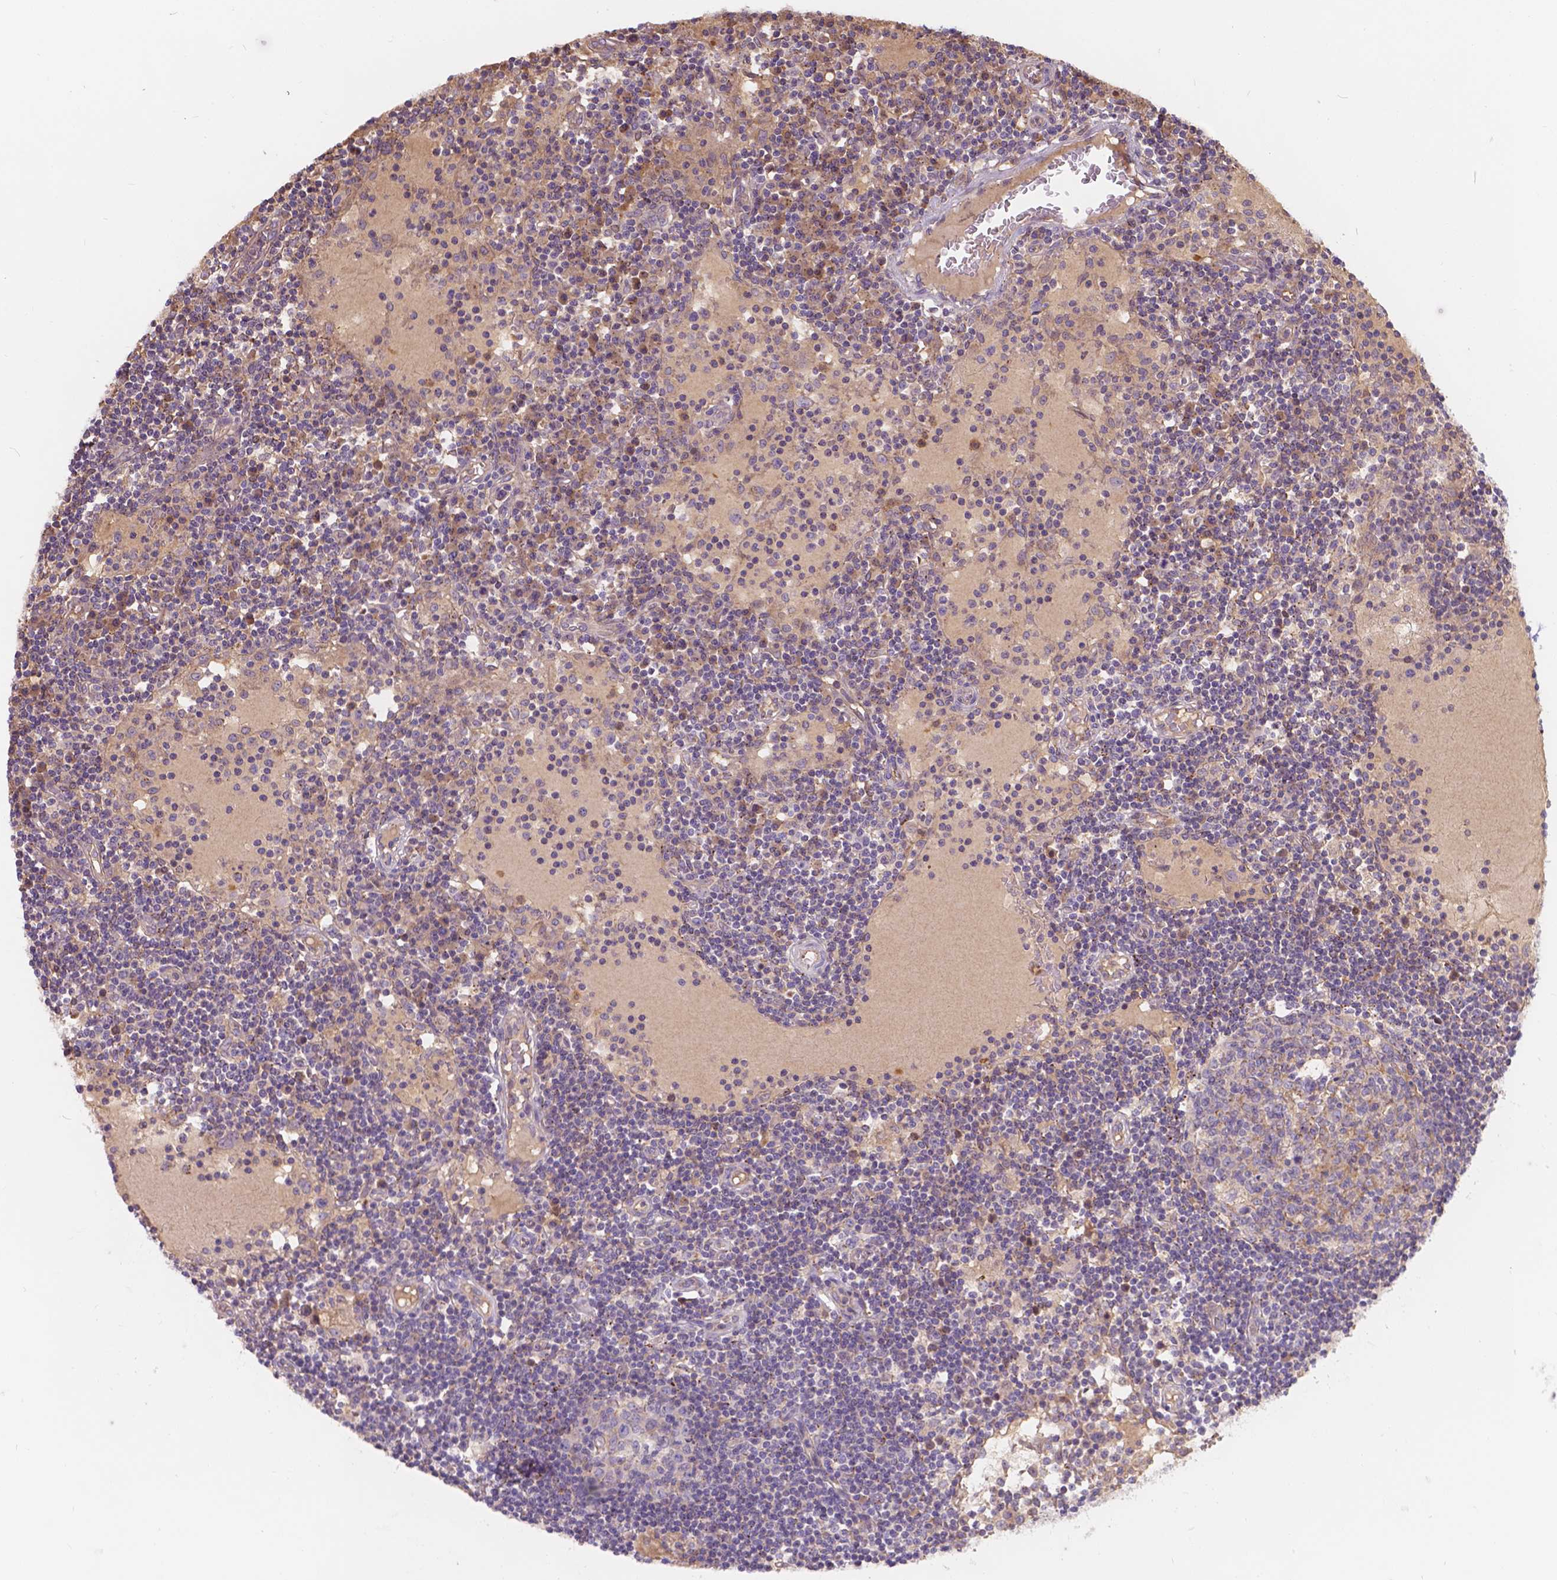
{"staining": {"intensity": "moderate", "quantity": ">75%", "location": "cytoplasmic/membranous"}, "tissue": "lymph node", "cell_type": "Germinal center cells", "image_type": "normal", "snomed": [{"axis": "morphology", "description": "Normal tissue, NOS"}, {"axis": "topography", "description": "Lymph node"}], "caption": "Lymph node stained for a protein reveals moderate cytoplasmic/membranous positivity in germinal center cells. Nuclei are stained in blue.", "gene": "CDK10", "patient": {"sex": "female", "age": 72}}